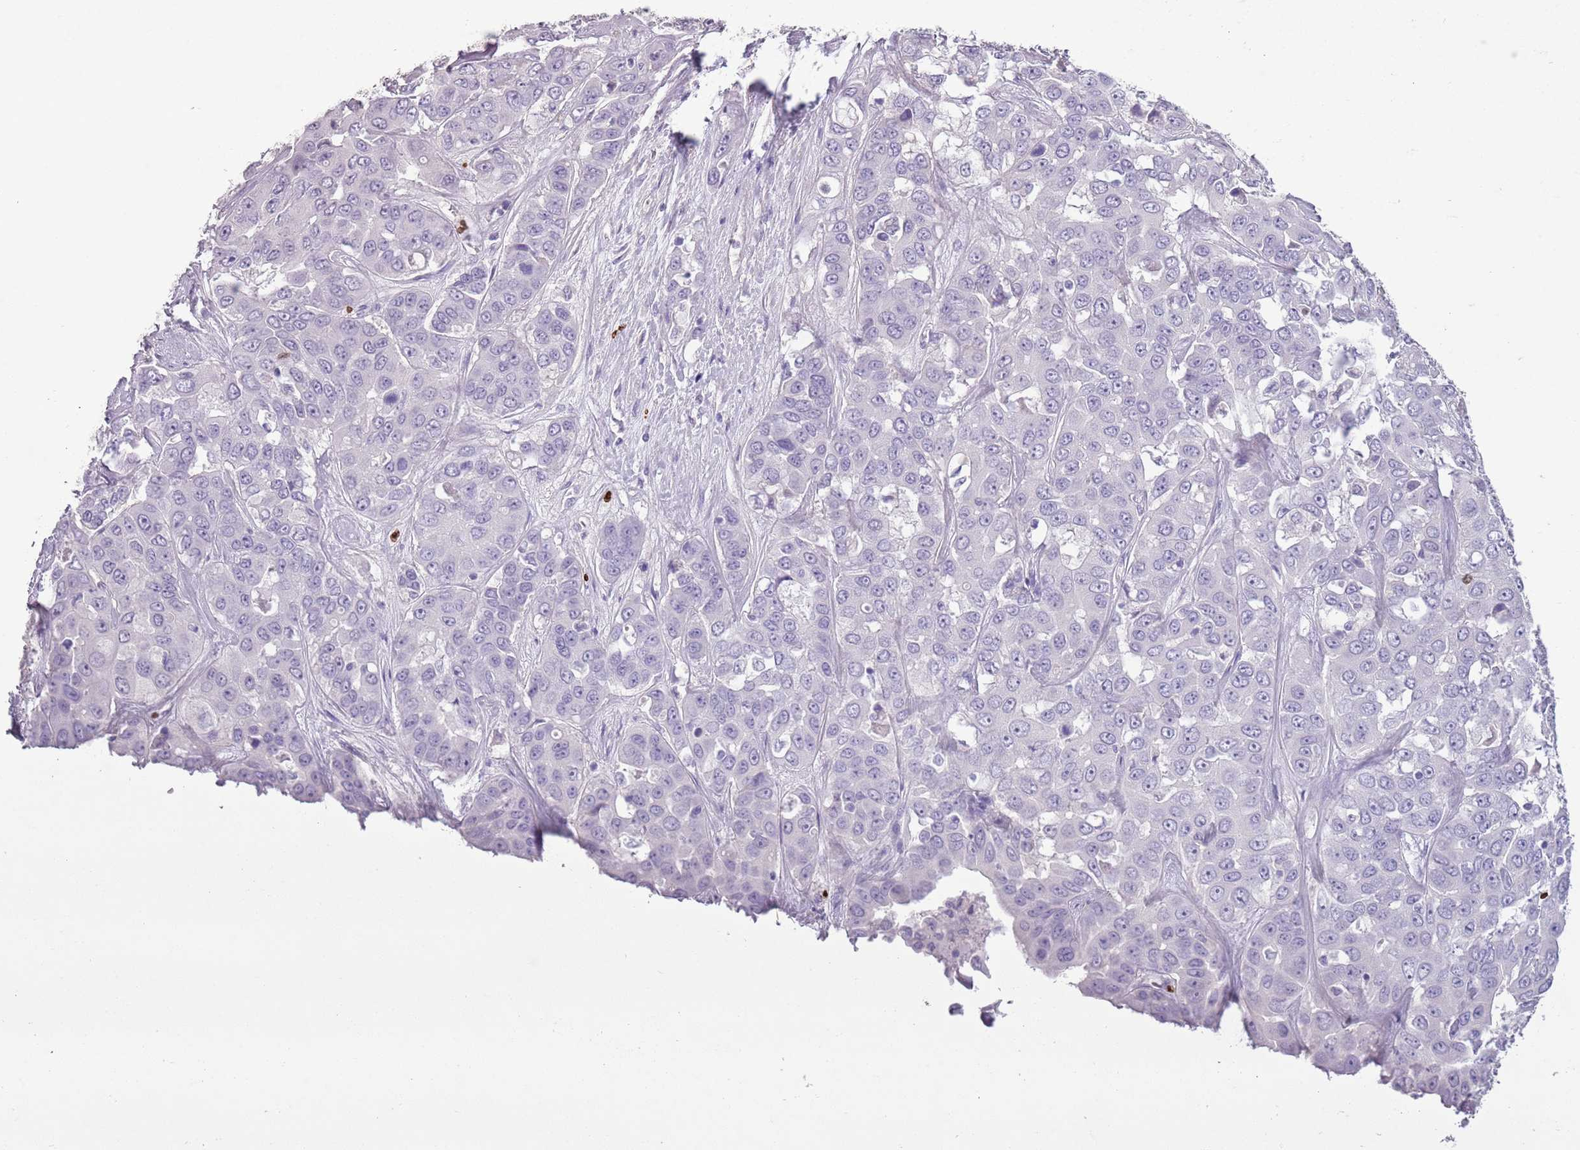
{"staining": {"intensity": "negative", "quantity": "none", "location": "none"}, "tissue": "liver cancer", "cell_type": "Tumor cells", "image_type": "cancer", "snomed": [{"axis": "morphology", "description": "Cholangiocarcinoma"}, {"axis": "topography", "description": "Liver"}], "caption": "High power microscopy micrograph of an immunohistochemistry image of liver cancer (cholangiocarcinoma), revealing no significant positivity in tumor cells.", "gene": "CELF6", "patient": {"sex": "female", "age": 52}}